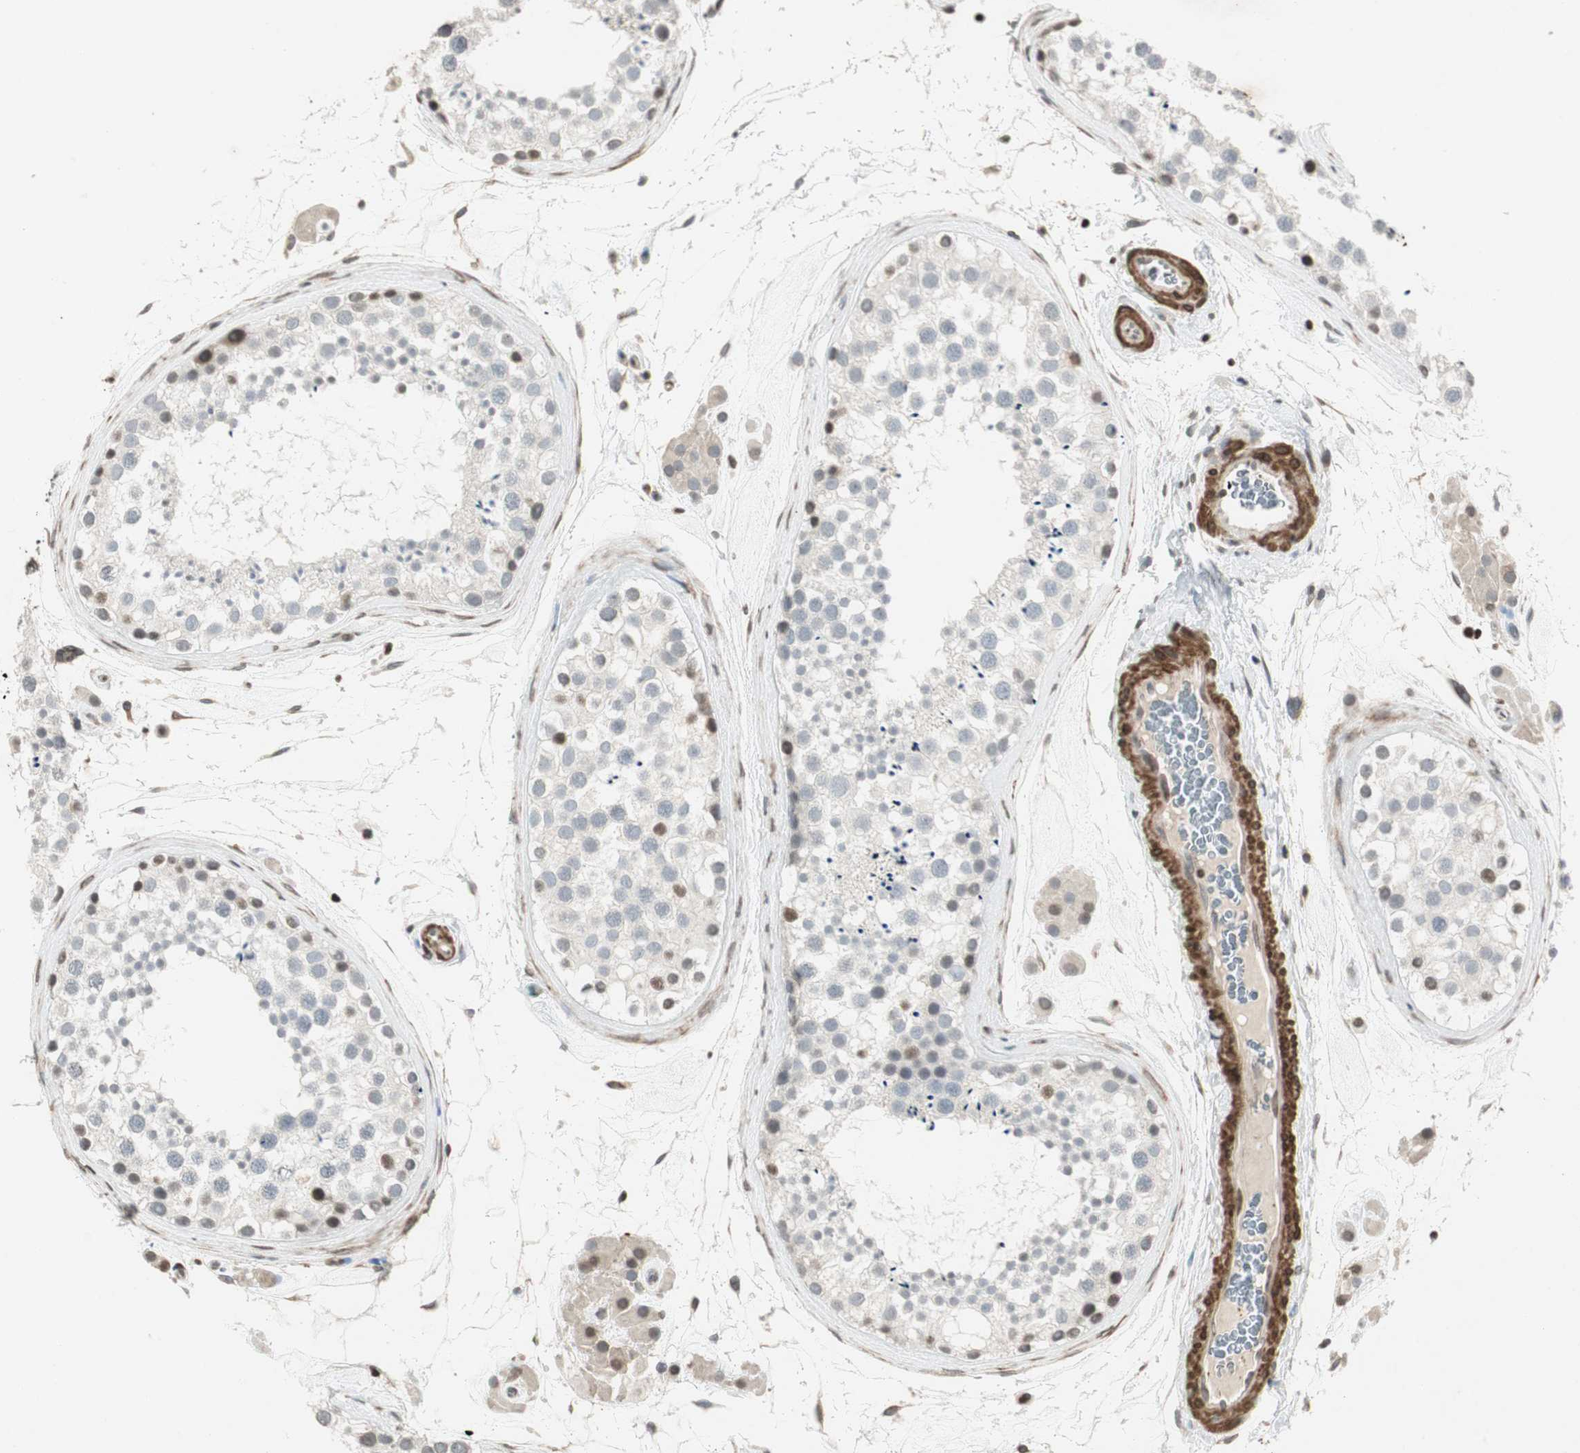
{"staining": {"intensity": "negative", "quantity": "none", "location": "none"}, "tissue": "testis", "cell_type": "Cells in seminiferous ducts", "image_type": "normal", "snomed": [{"axis": "morphology", "description": "Normal tissue, NOS"}, {"axis": "topography", "description": "Testis"}], "caption": "Protein analysis of unremarkable testis demonstrates no significant positivity in cells in seminiferous ducts. (Stains: DAB immunohistochemistry (IHC) with hematoxylin counter stain, Microscopy: brightfield microscopy at high magnification).", "gene": "PRKG1", "patient": {"sex": "male", "age": 46}}